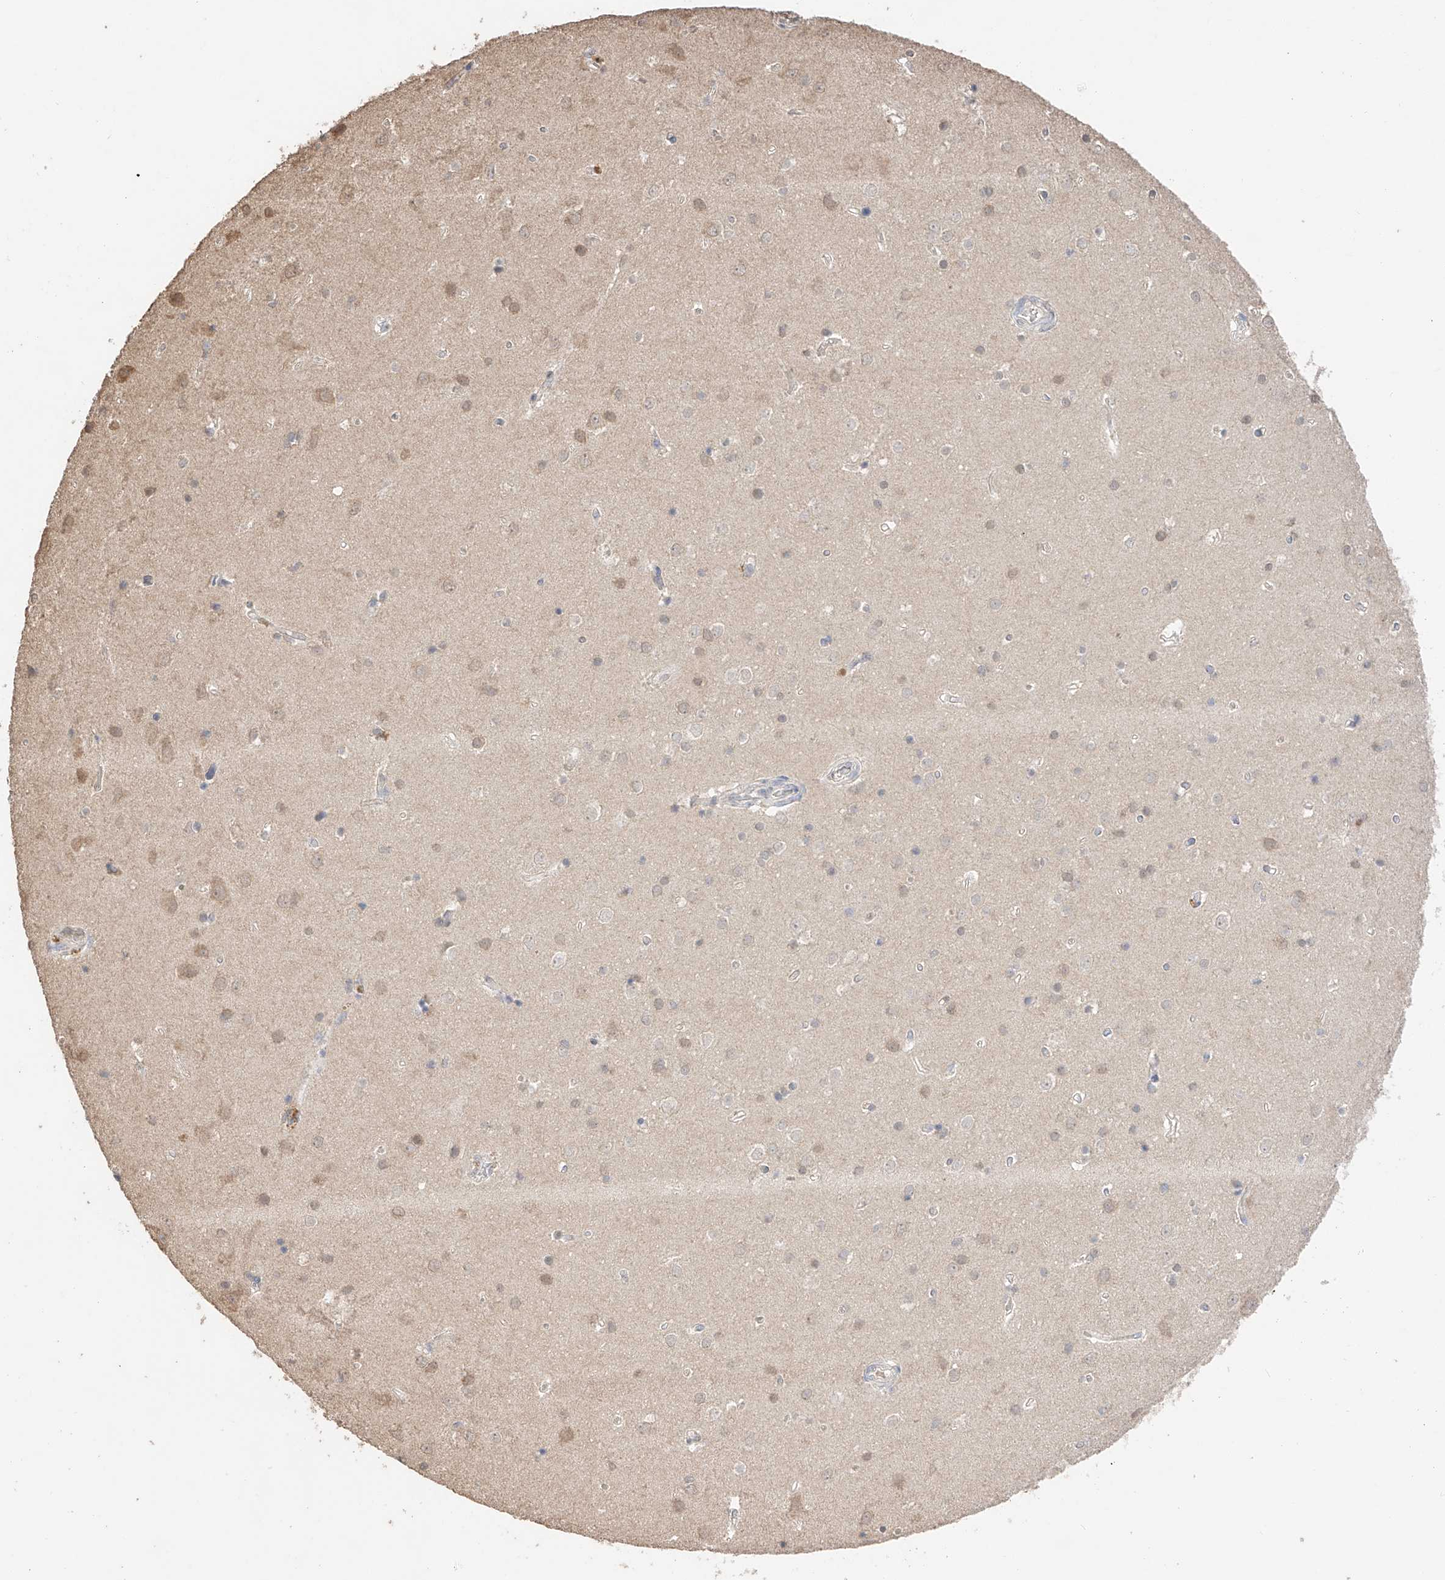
{"staining": {"intensity": "negative", "quantity": "none", "location": "none"}, "tissue": "cerebral cortex", "cell_type": "Endothelial cells", "image_type": "normal", "snomed": [{"axis": "morphology", "description": "Normal tissue, NOS"}, {"axis": "topography", "description": "Cerebral cortex"}], "caption": "This photomicrograph is of unremarkable cerebral cortex stained with immunohistochemistry to label a protein in brown with the nuclei are counter-stained blue. There is no staining in endothelial cells.", "gene": "IL22RA2", "patient": {"sex": "male", "age": 54}}